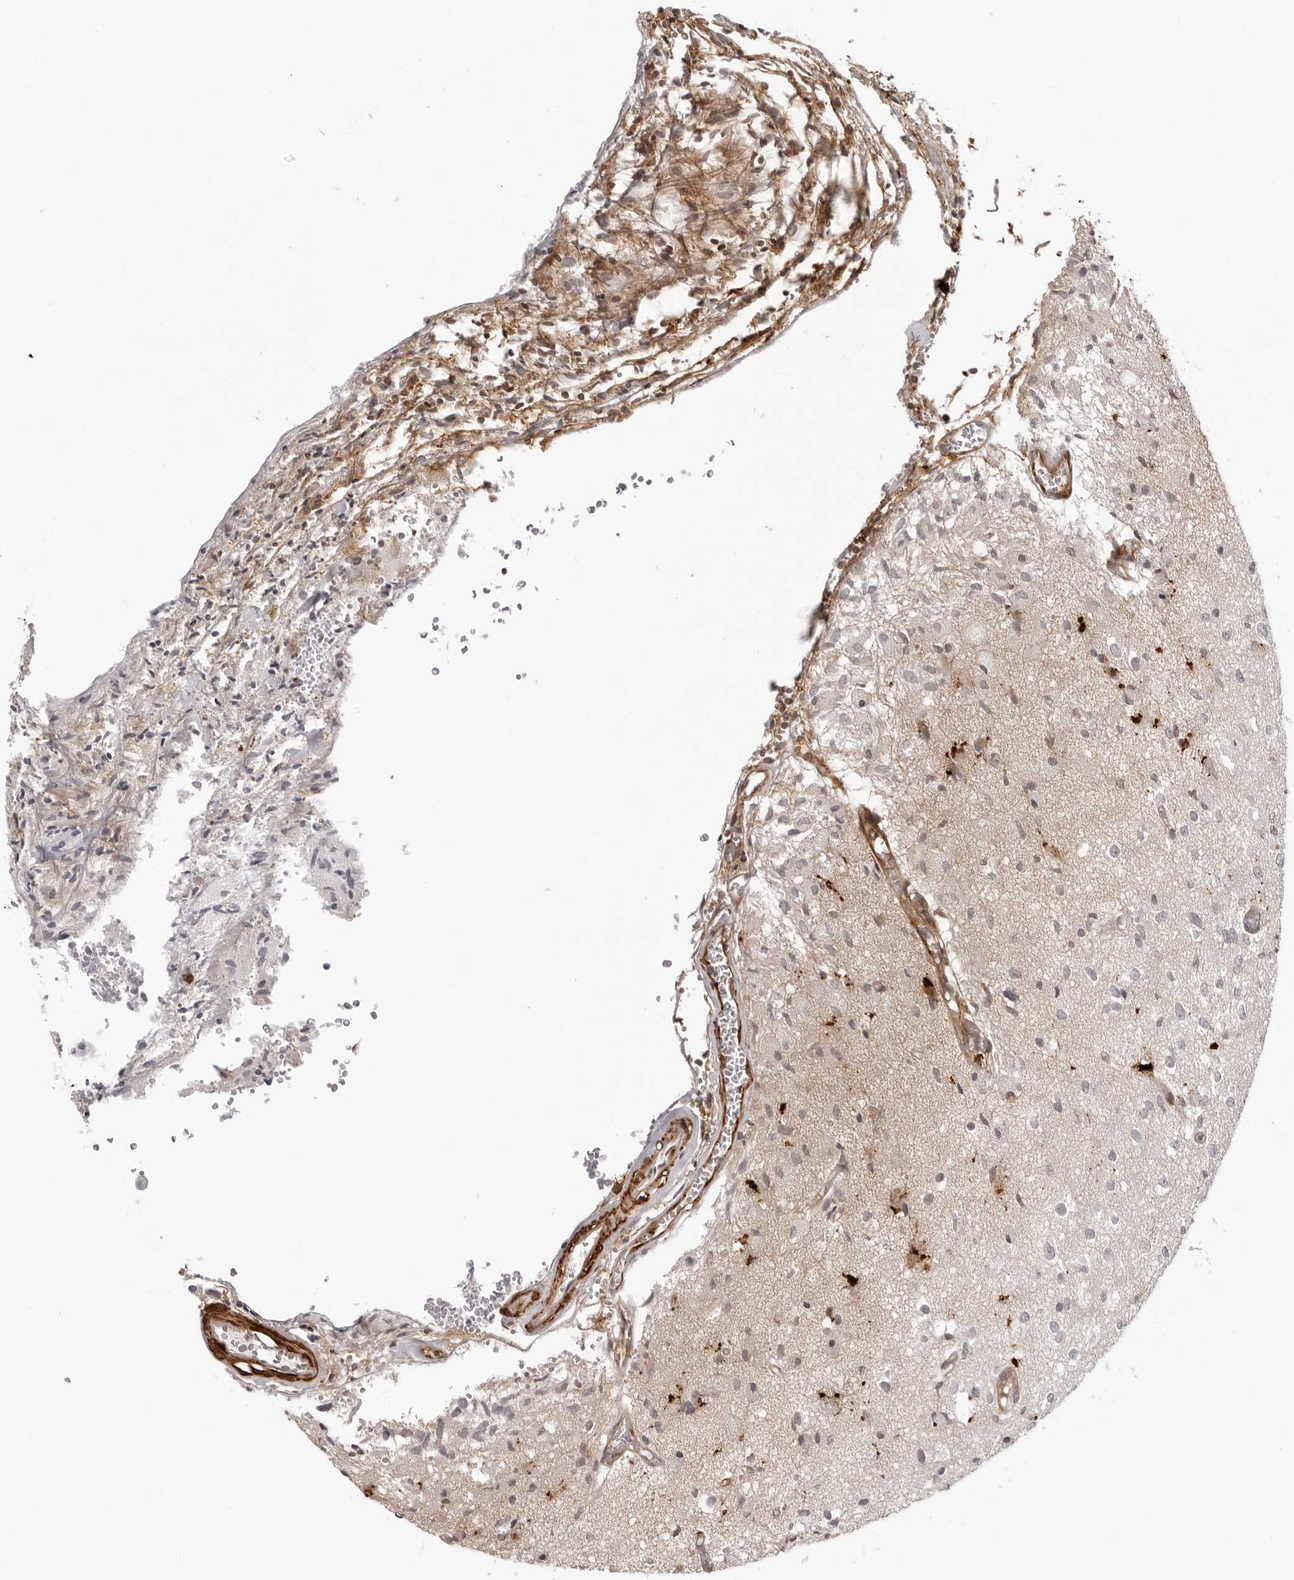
{"staining": {"intensity": "negative", "quantity": "none", "location": "none"}, "tissue": "glioma", "cell_type": "Tumor cells", "image_type": "cancer", "snomed": [{"axis": "morphology", "description": "Normal tissue, NOS"}, {"axis": "morphology", "description": "Glioma, malignant, High grade"}, {"axis": "topography", "description": "Cerebral cortex"}], "caption": "Immunohistochemistry image of human glioma stained for a protein (brown), which shows no staining in tumor cells.", "gene": "UNK", "patient": {"sex": "male", "age": 77}}